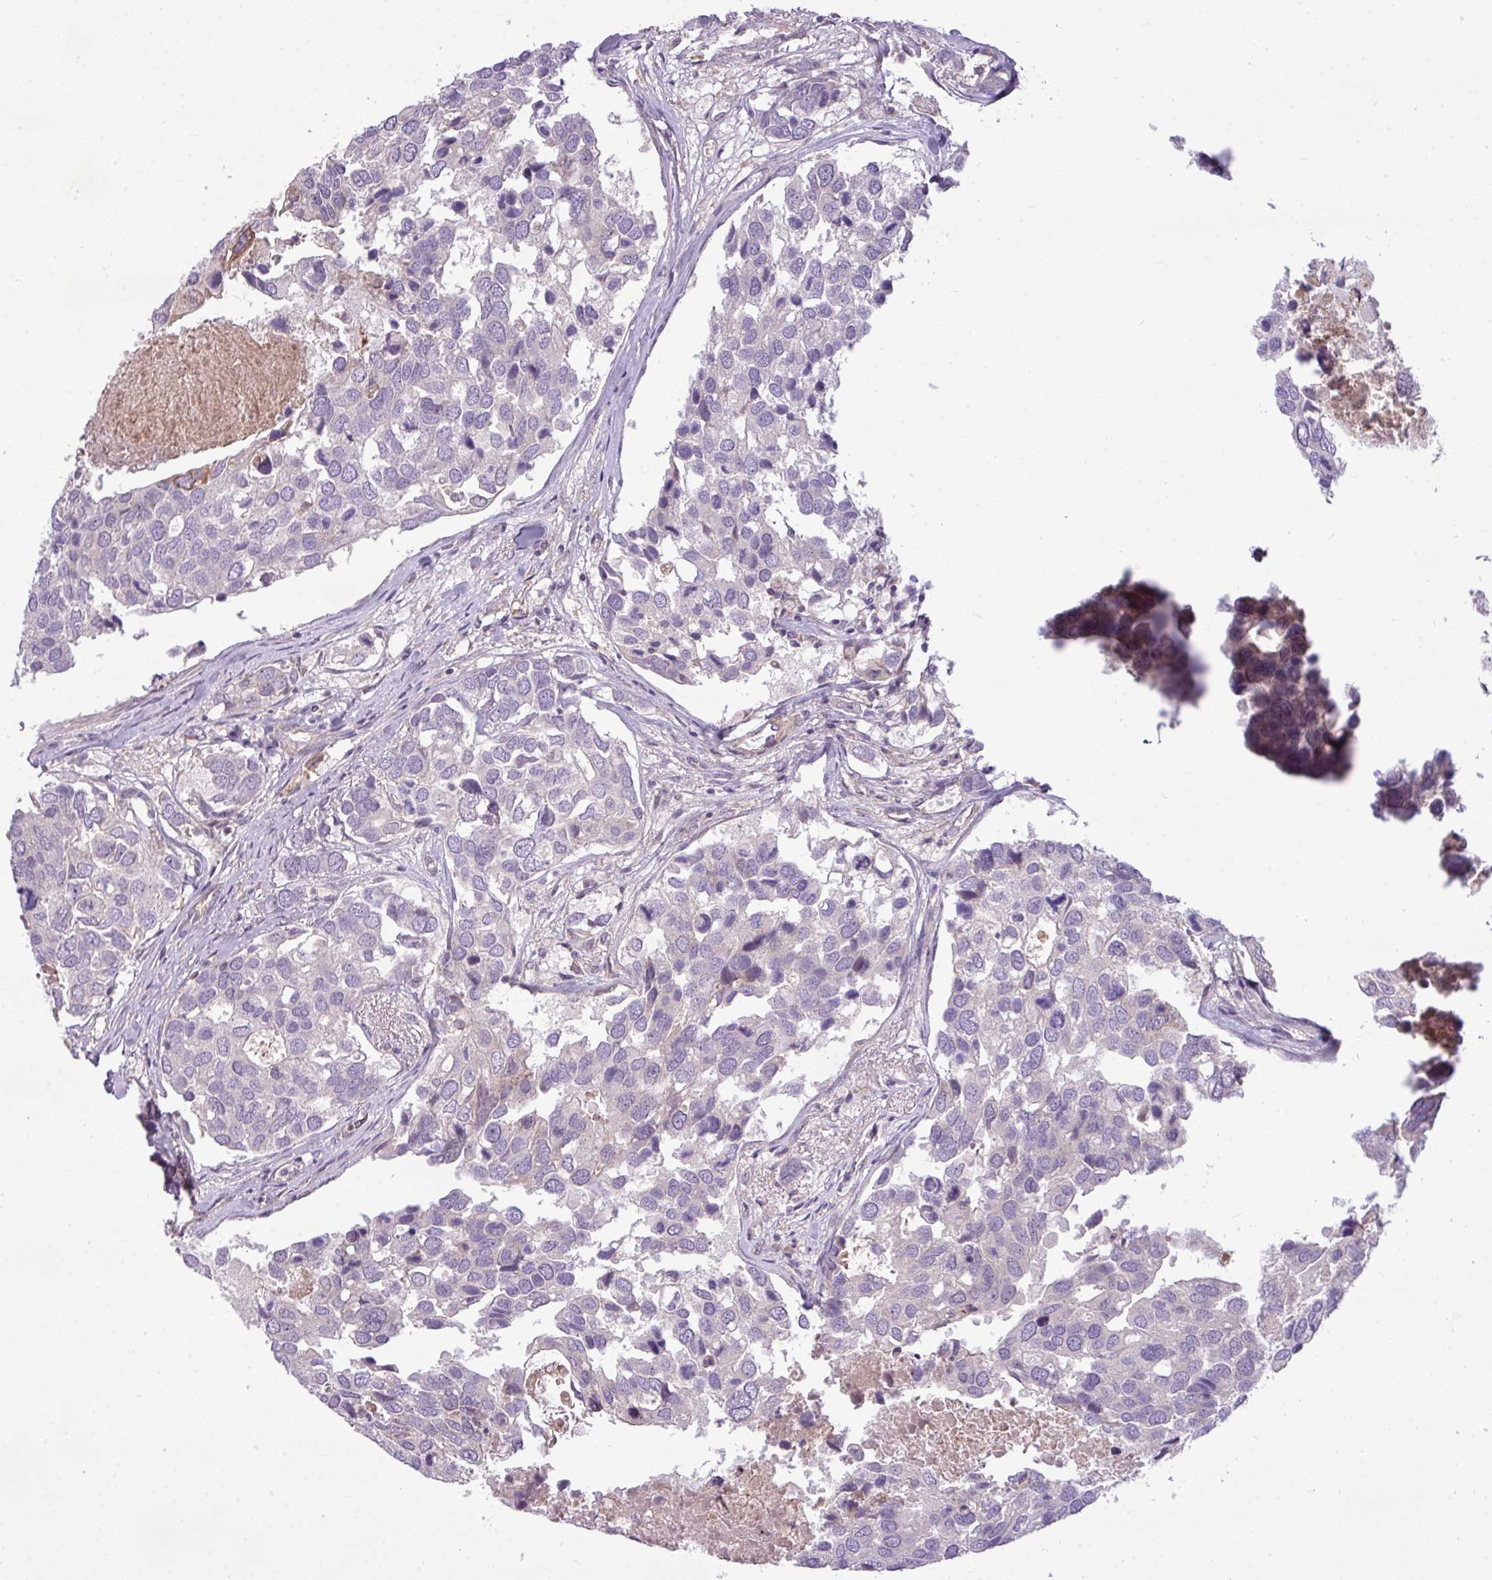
{"staining": {"intensity": "negative", "quantity": "none", "location": "none"}, "tissue": "breast cancer", "cell_type": "Tumor cells", "image_type": "cancer", "snomed": [{"axis": "morphology", "description": "Duct carcinoma"}, {"axis": "topography", "description": "Breast"}], "caption": "Histopathology image shows no significant protein staining in tumor cells of breast cancer (invasive ductal carcinoma). The staining is performed using DAB (3,3'-diaminobenzidine) brown chromogen with nuclei counter-stained in using hematoxylin.", "gene": "ZNF35", "patient": {"sex": "female", "age": 83}}